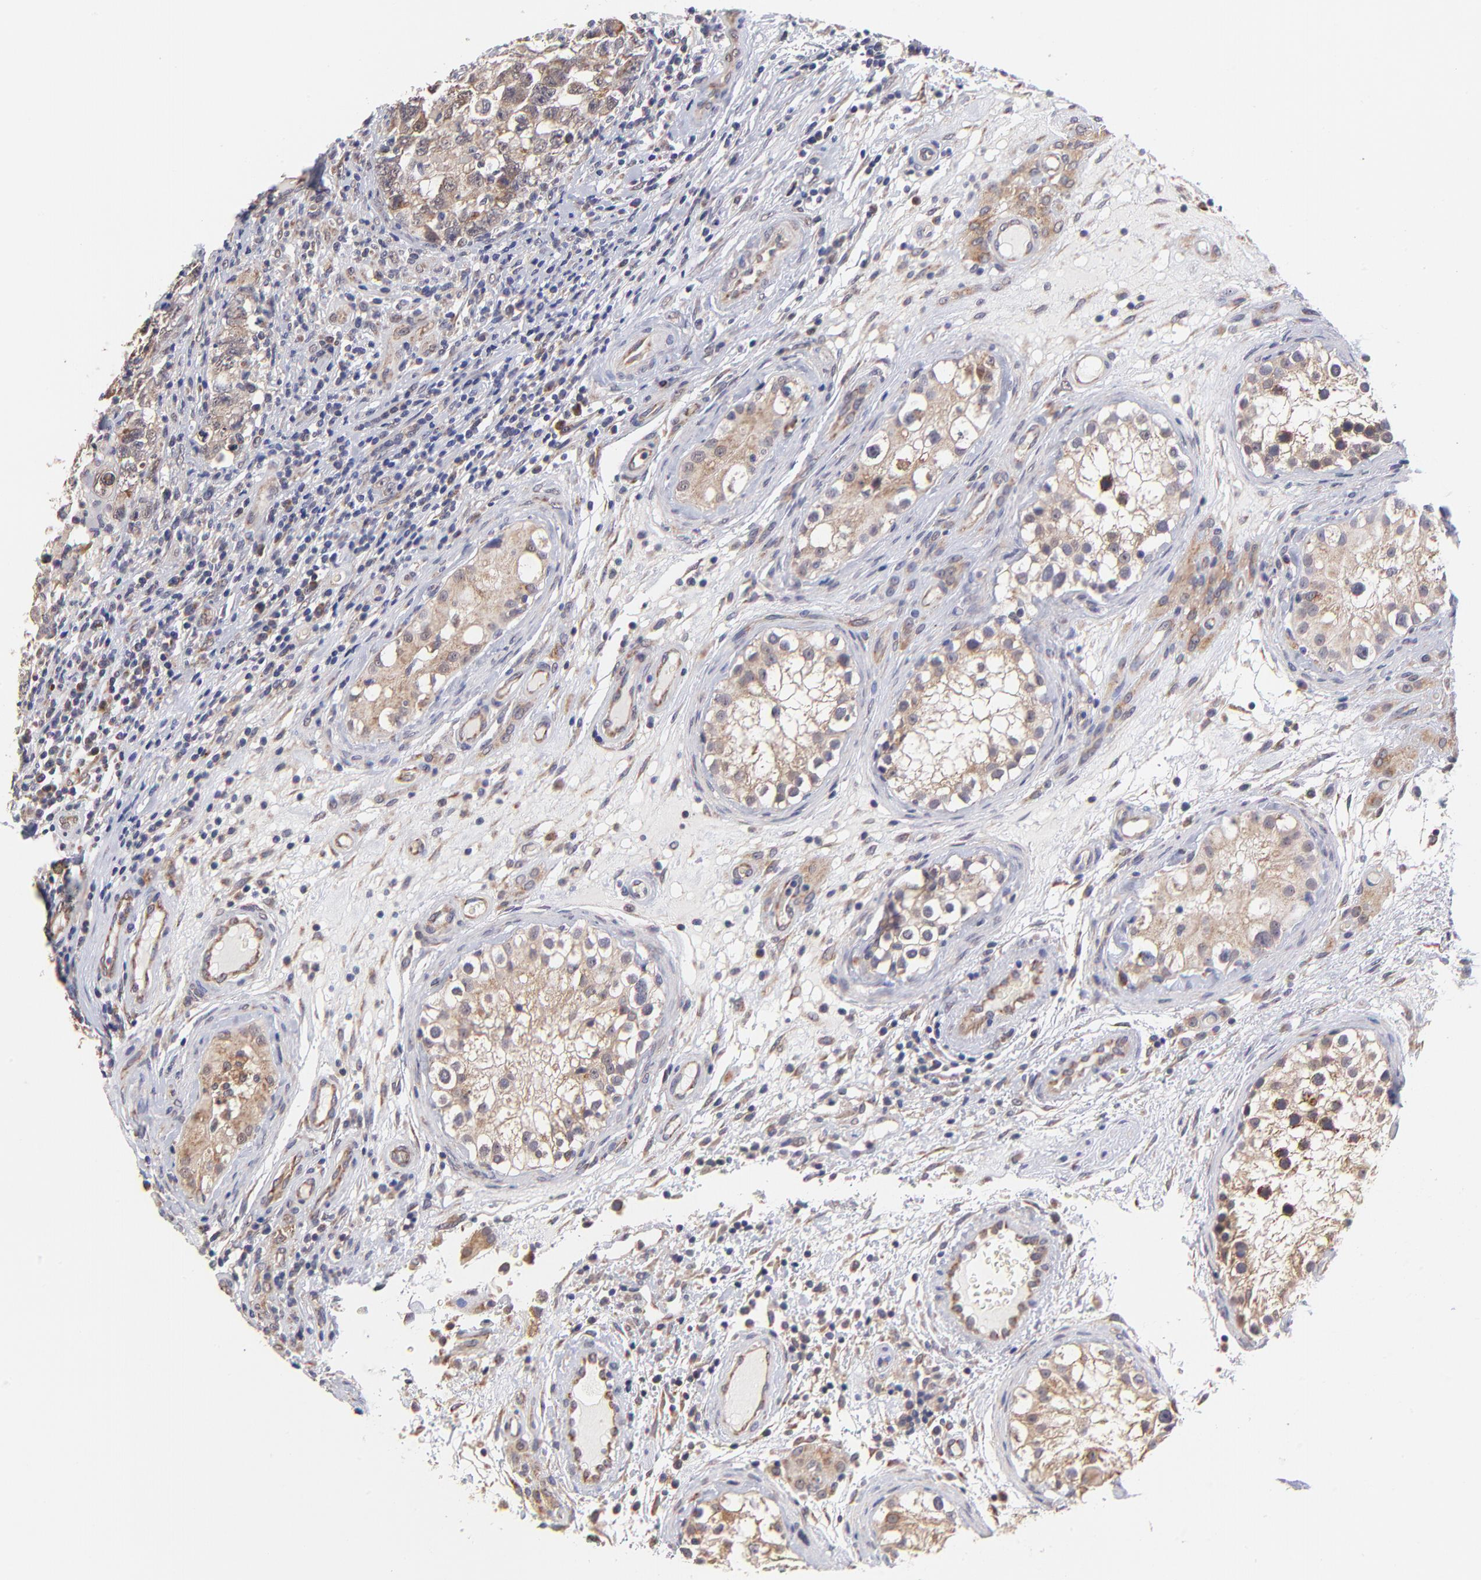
{"staining": {"intensity": "strong", "quantity": ">75%", "location": "cytoplasmic/membranous"}, "tissue": "testis cancer", "cell_type": "Tumor cells", "image_type": "cancer", "snomed": [{"axis": "morphology", "description": "Carcinoma, Embryonal, NOS"}, {"axis": "topography", "description": "Testis"}], "caption": "A high-resolution micrograph shows immunohistochemistry staining of testis embryonal carcinoma, which exhibits strong cytoplasmic/membranous expression in approximately >75% of tumor cells. (DAB (3,3'-diaminobenzidine) = brown stain, brightfield microscopy at high magnification).", "gene": "UBE2H", "patient": {"sex": "male", "age": 31}}